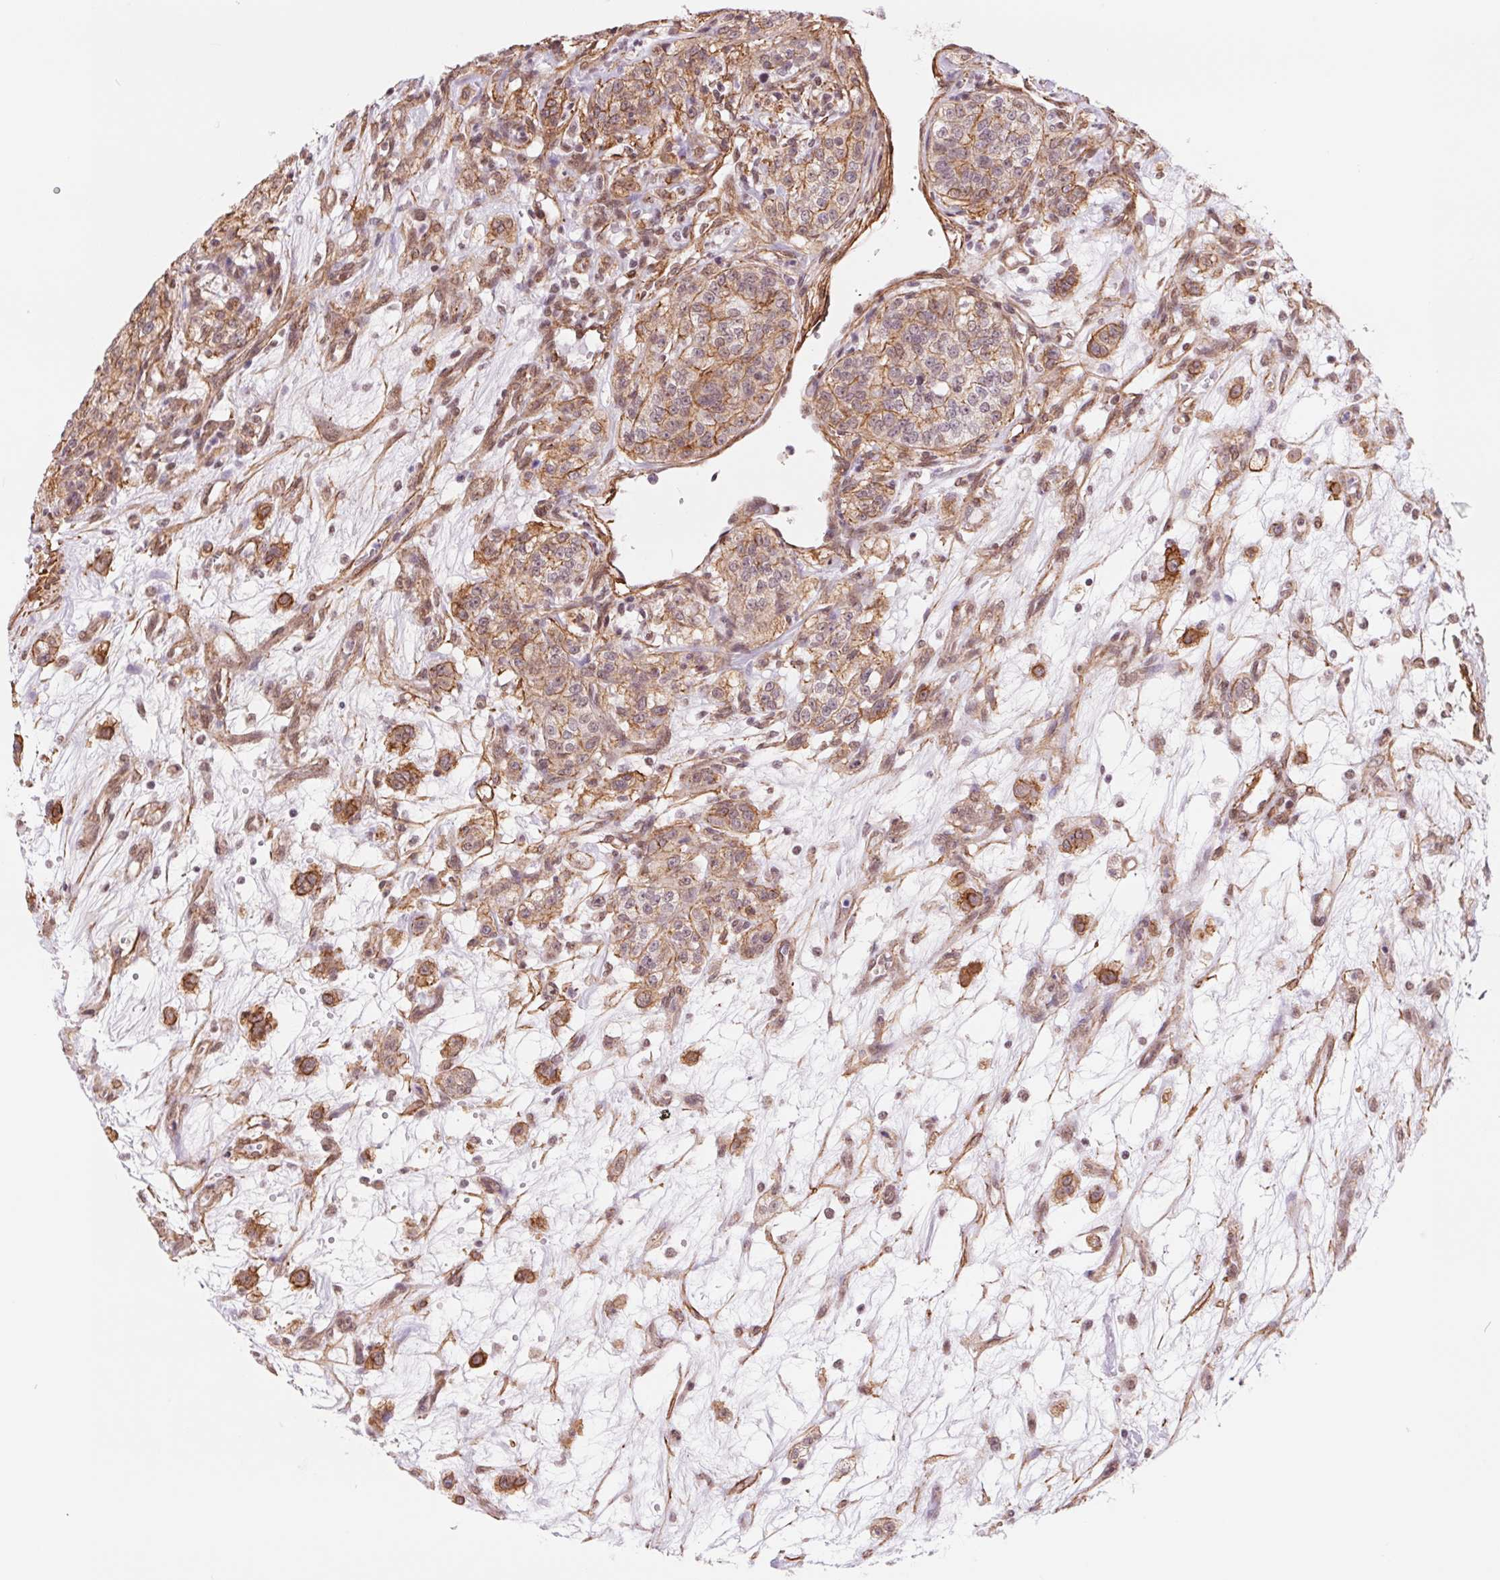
{"staining": {"intensity": "weak", "quantity": ">75%", "location": "cytoplasmic/membranous"}, "tissue": "renal cancer", "cell_type": "Tumor cells", "image_type": "cancer", "snomed": [{"axis": "morphology", "description": "Adenocarcinoma, NOS"}, {"axis": "topography", "description": "Kidney"}], "caption": "This is an image of IHC staining of adenocarcinoma (renal), which shows weak expression in the cytoplasmic/membranous of tumor cells.", "gene": "BCAT1", "patient": {"sex": "female", "age": 63}}